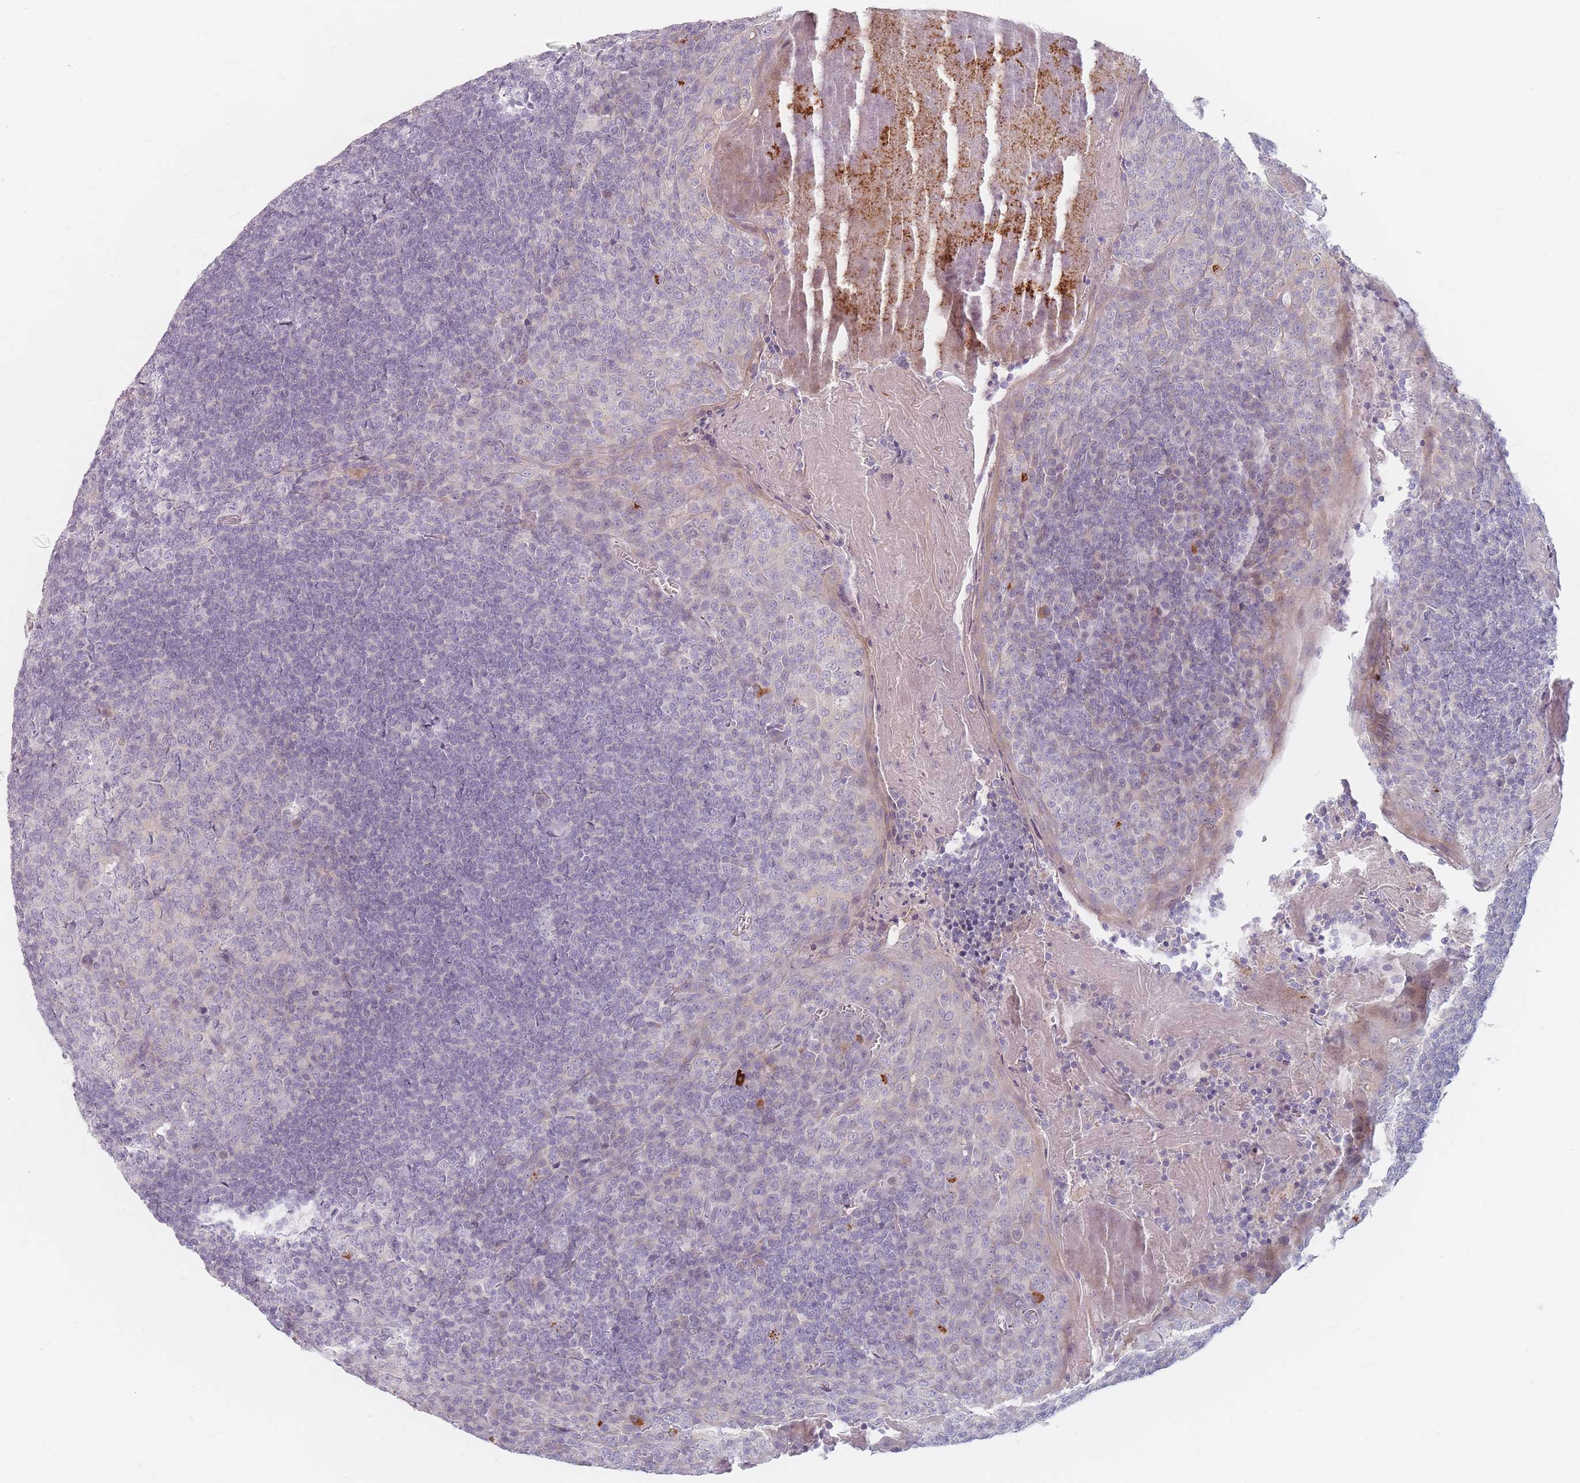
{"staining": {"intensity": "negative", "quantity": "none", "location": "none"}, "tissue": "tonsil", "cell_type": "Germinal center cells", "image_type": "normal", "snomed": [{"axis": "morphology", "description": "Normal tissue, NOS"}, {"axis": "topography", "description": "Tonsil"}], "caption": "A high-resolution histopathology image shows immunohistochemistry staining of benign tonsil, which exhibits no significant staining in germinal center cells.", "gene": "TMOD1", "patient": {"sex": "male", "age": 27}}